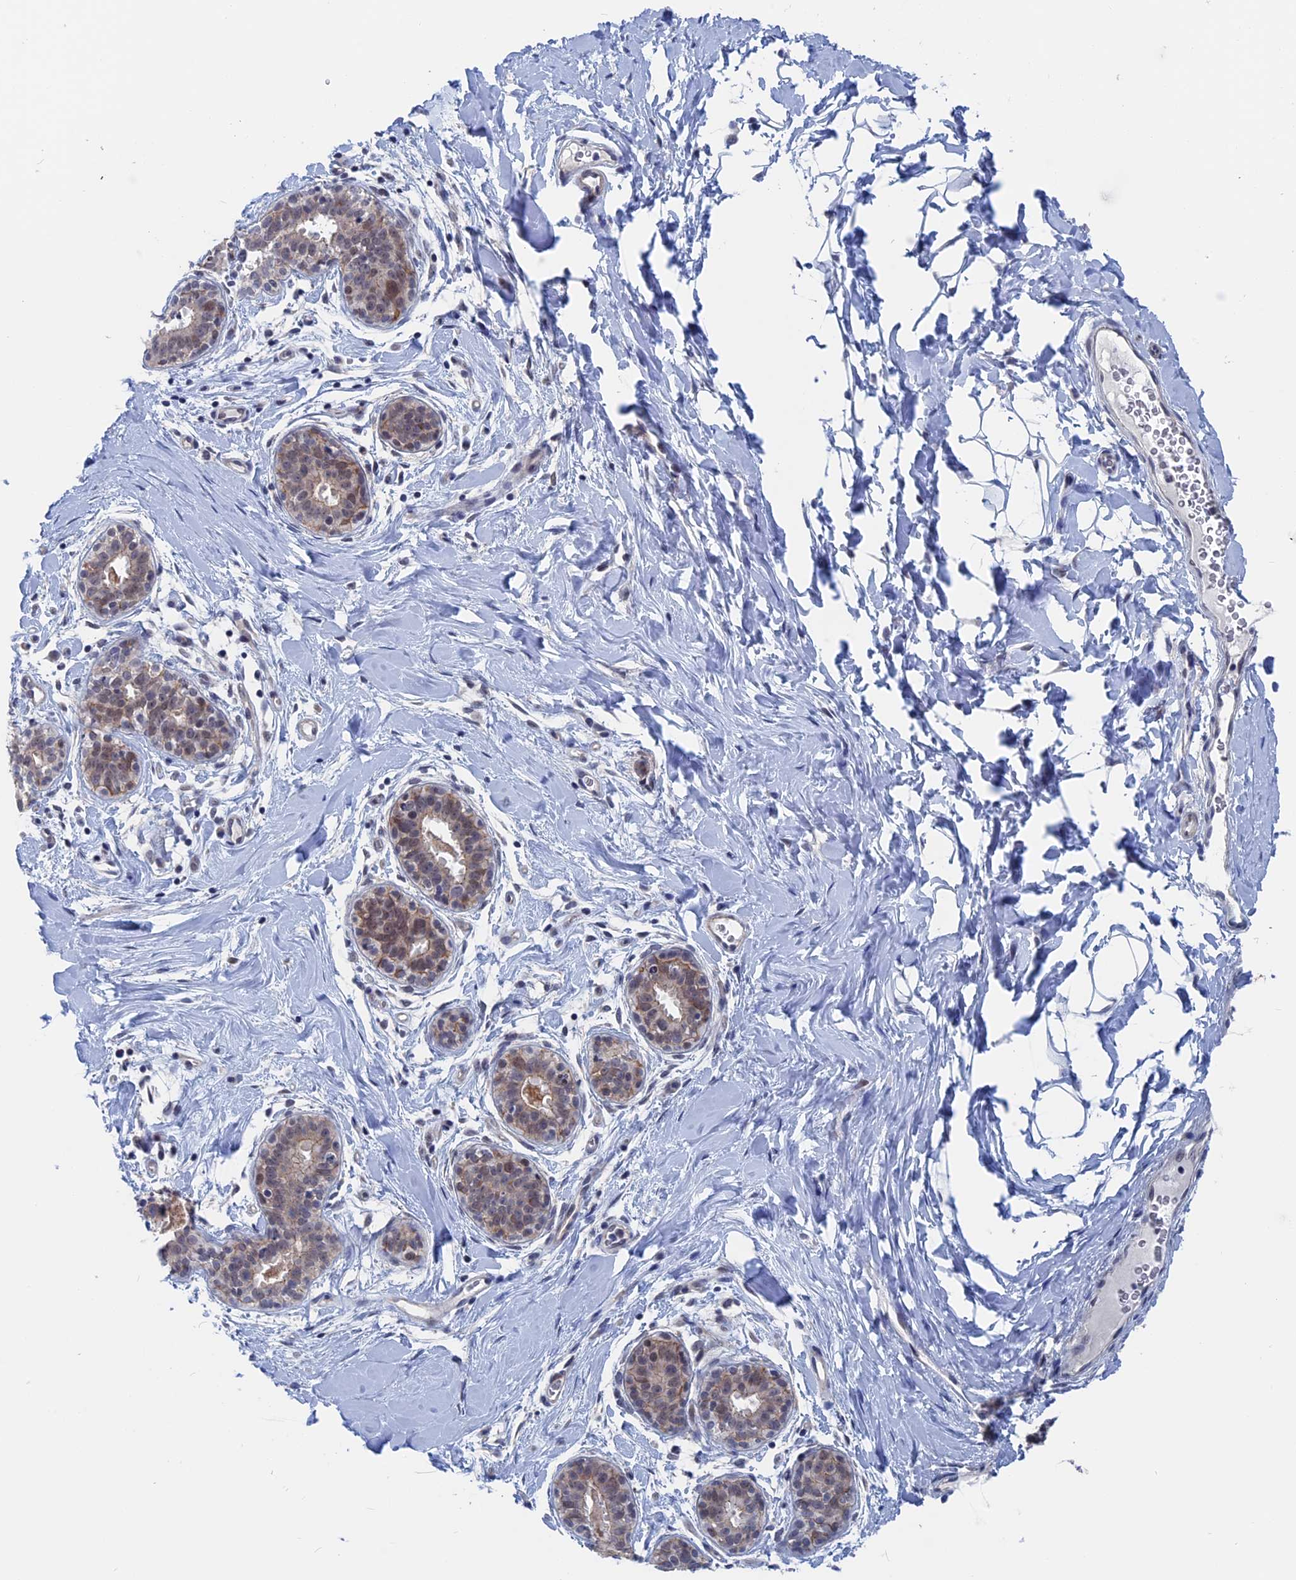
{"staining": {"intensity": "negative", "quantity": "none", "location": "none"}, "tissue": "adipose tissue", "cell_type": "Adipocytes", "image_type": "normal", "snomed": [{"axis": "morphology", "description": "Normal tissue, NOS"}, {"axis": "topography", "description": "Breast"}], "caption": "An immunohistochemistry (IHC) photomicrograph of normal adipose tissue is shown. There is no staining in adipocytes of adipose tissue.", "gene": "MARCHF3", "patient": {"sex": "female", "age": 26}}